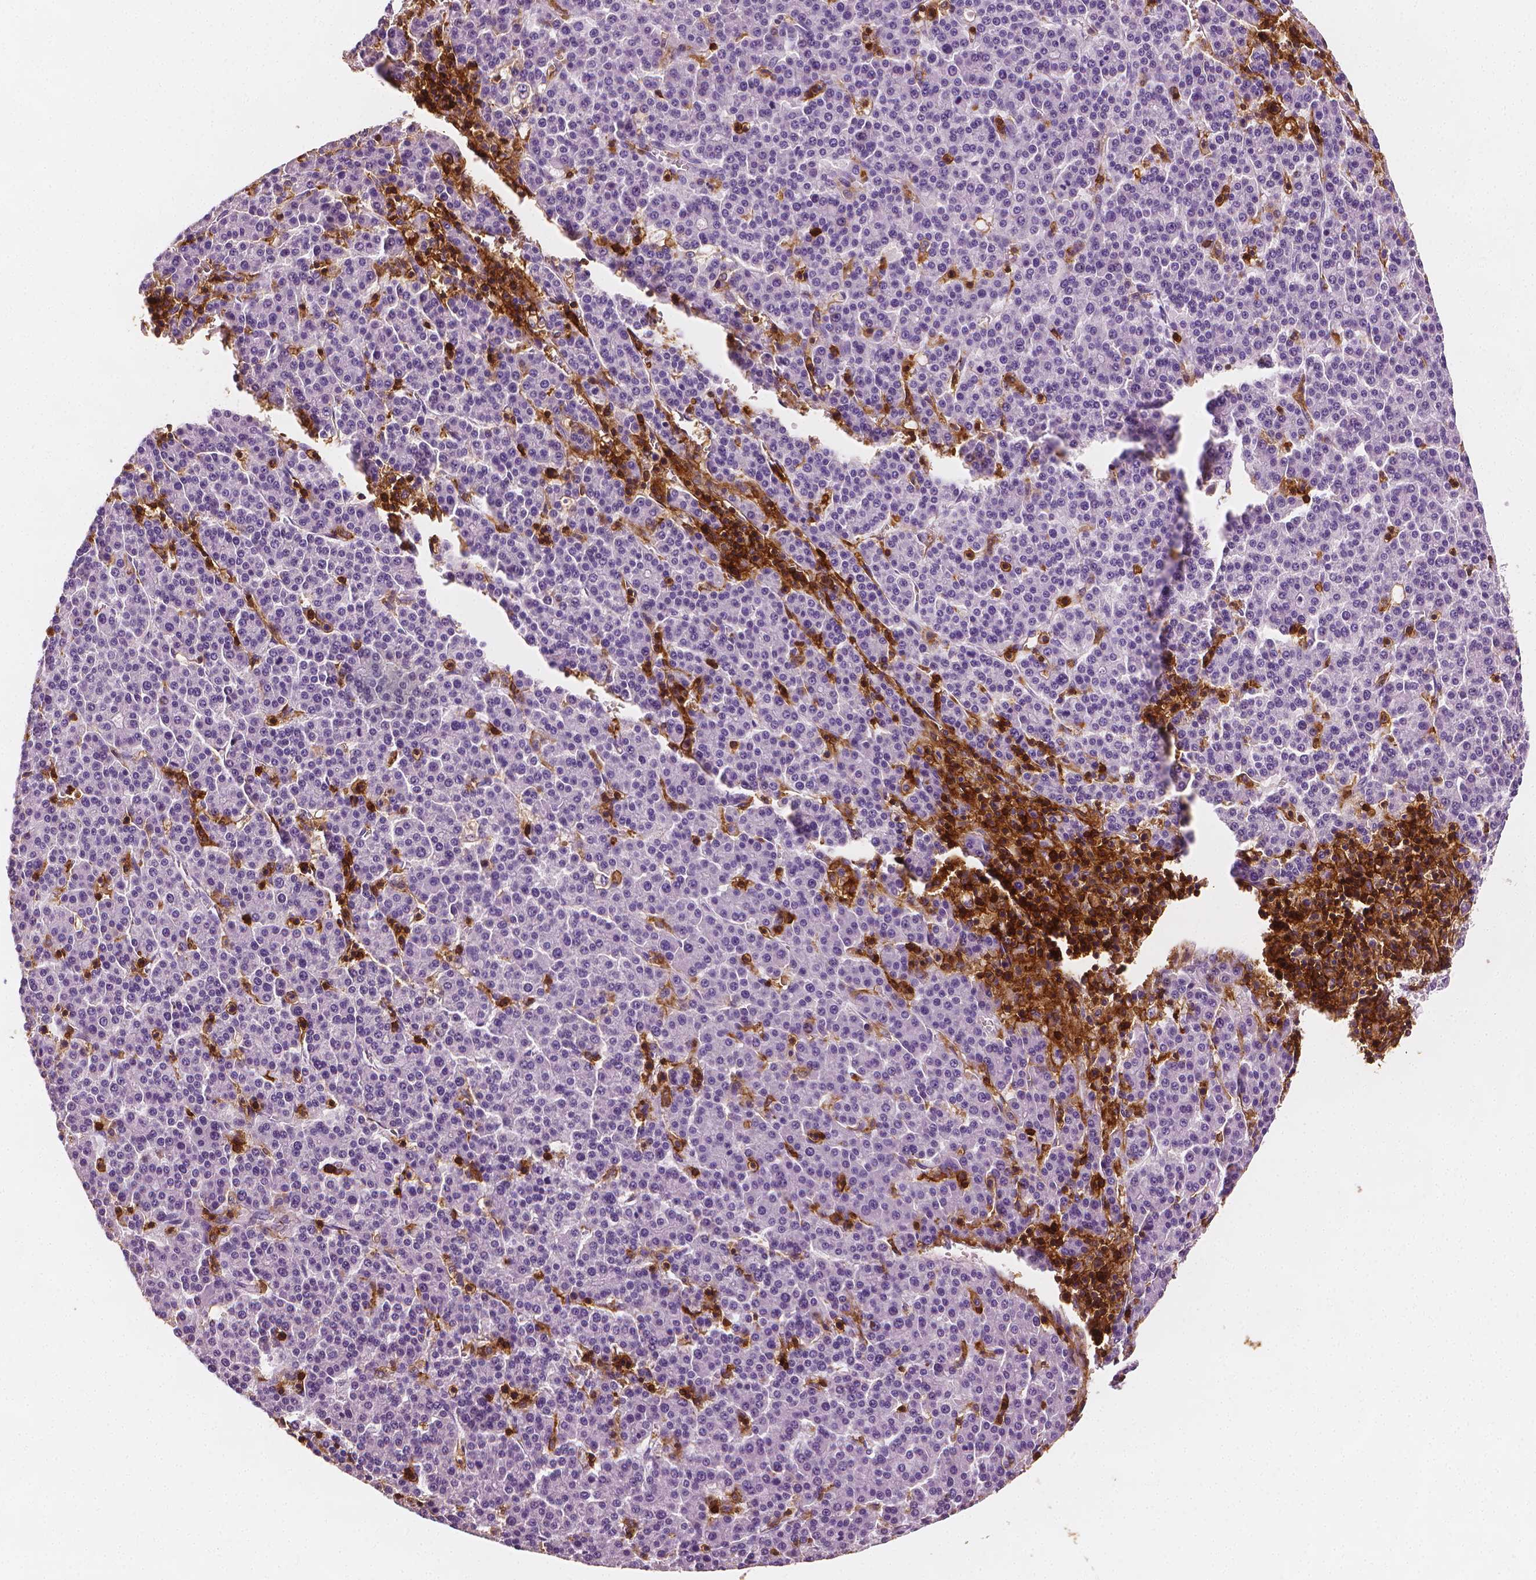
{"staining": {"intensity": "negative", "quantity": "none", "location": "none"}, "tissue": "liver cancer", "cell_type": "Tumor cells", "image_type": "cancer", "snomed": [{"axis": "morphology", "description": "Carcinoma, Hepatocellular, NOS"}, {"axis": "topography", "description": "Liver"}], "caption": "Immunohistochemistry (IHC) histopathology image of neoplastic tissue: human liver cancer stained with DAB (3,3'-diaminobenzidine) reveals no significant protein positivity in tumor cells.", "gene": "PTPRC", "patient": {"sex": "female", "age": 58}}